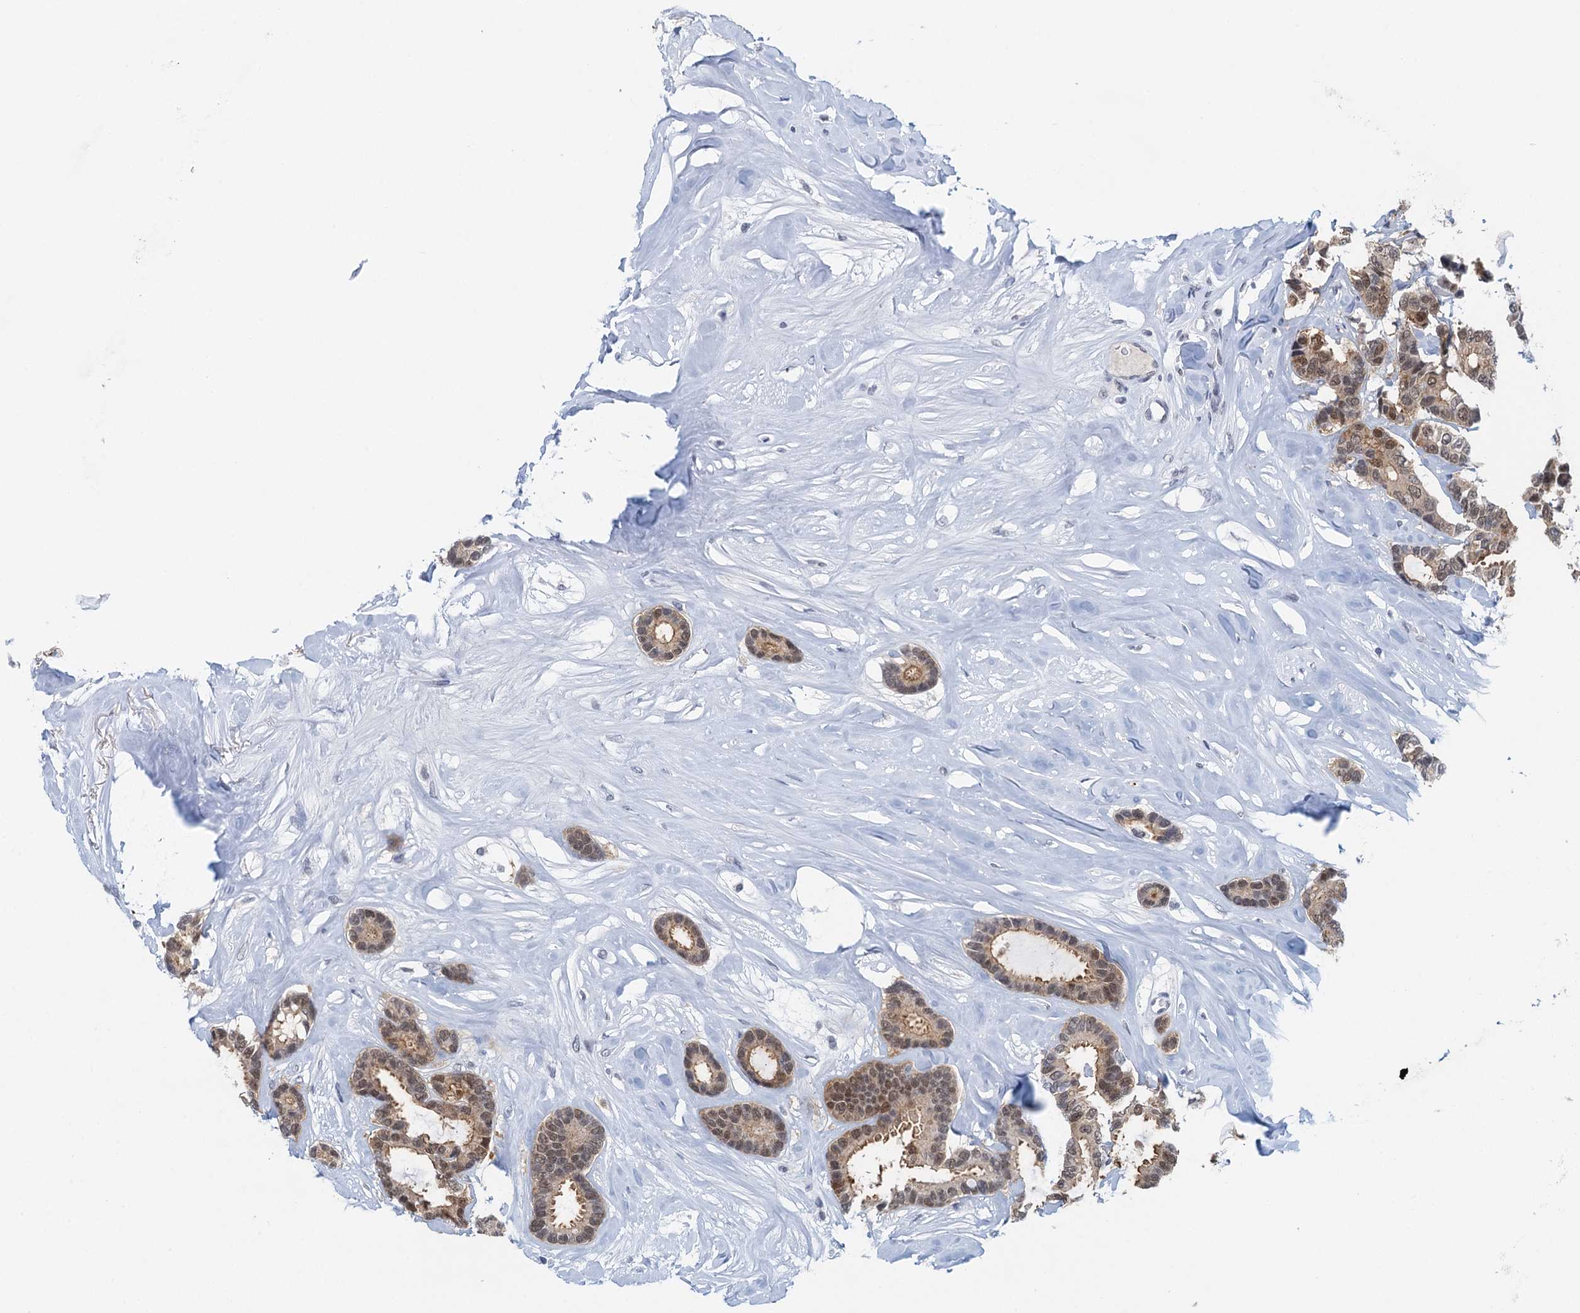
{"staining": {"intensity": "moderate", "quantity": ">75%", "location": "cytoplasmic/membranous,nuclear"}, "tissue": "breast cancer", "cell_type": "Tumor cells", "image_type": "cancer", "snomed": [{"axis": "morphology", "description": "Duct carcinoma"}, {"axis": "topography", "description": "Breast"}], "caption": "IHC micrograph of human breast cancer stained for a protein (brown), which reveals medium levels of moderate cytoplasmic/membranous and nuclear expression in about >75% of tumor cells.", "gene": "EPS8L1", "patient": {"sex": "female", "age": 87}}